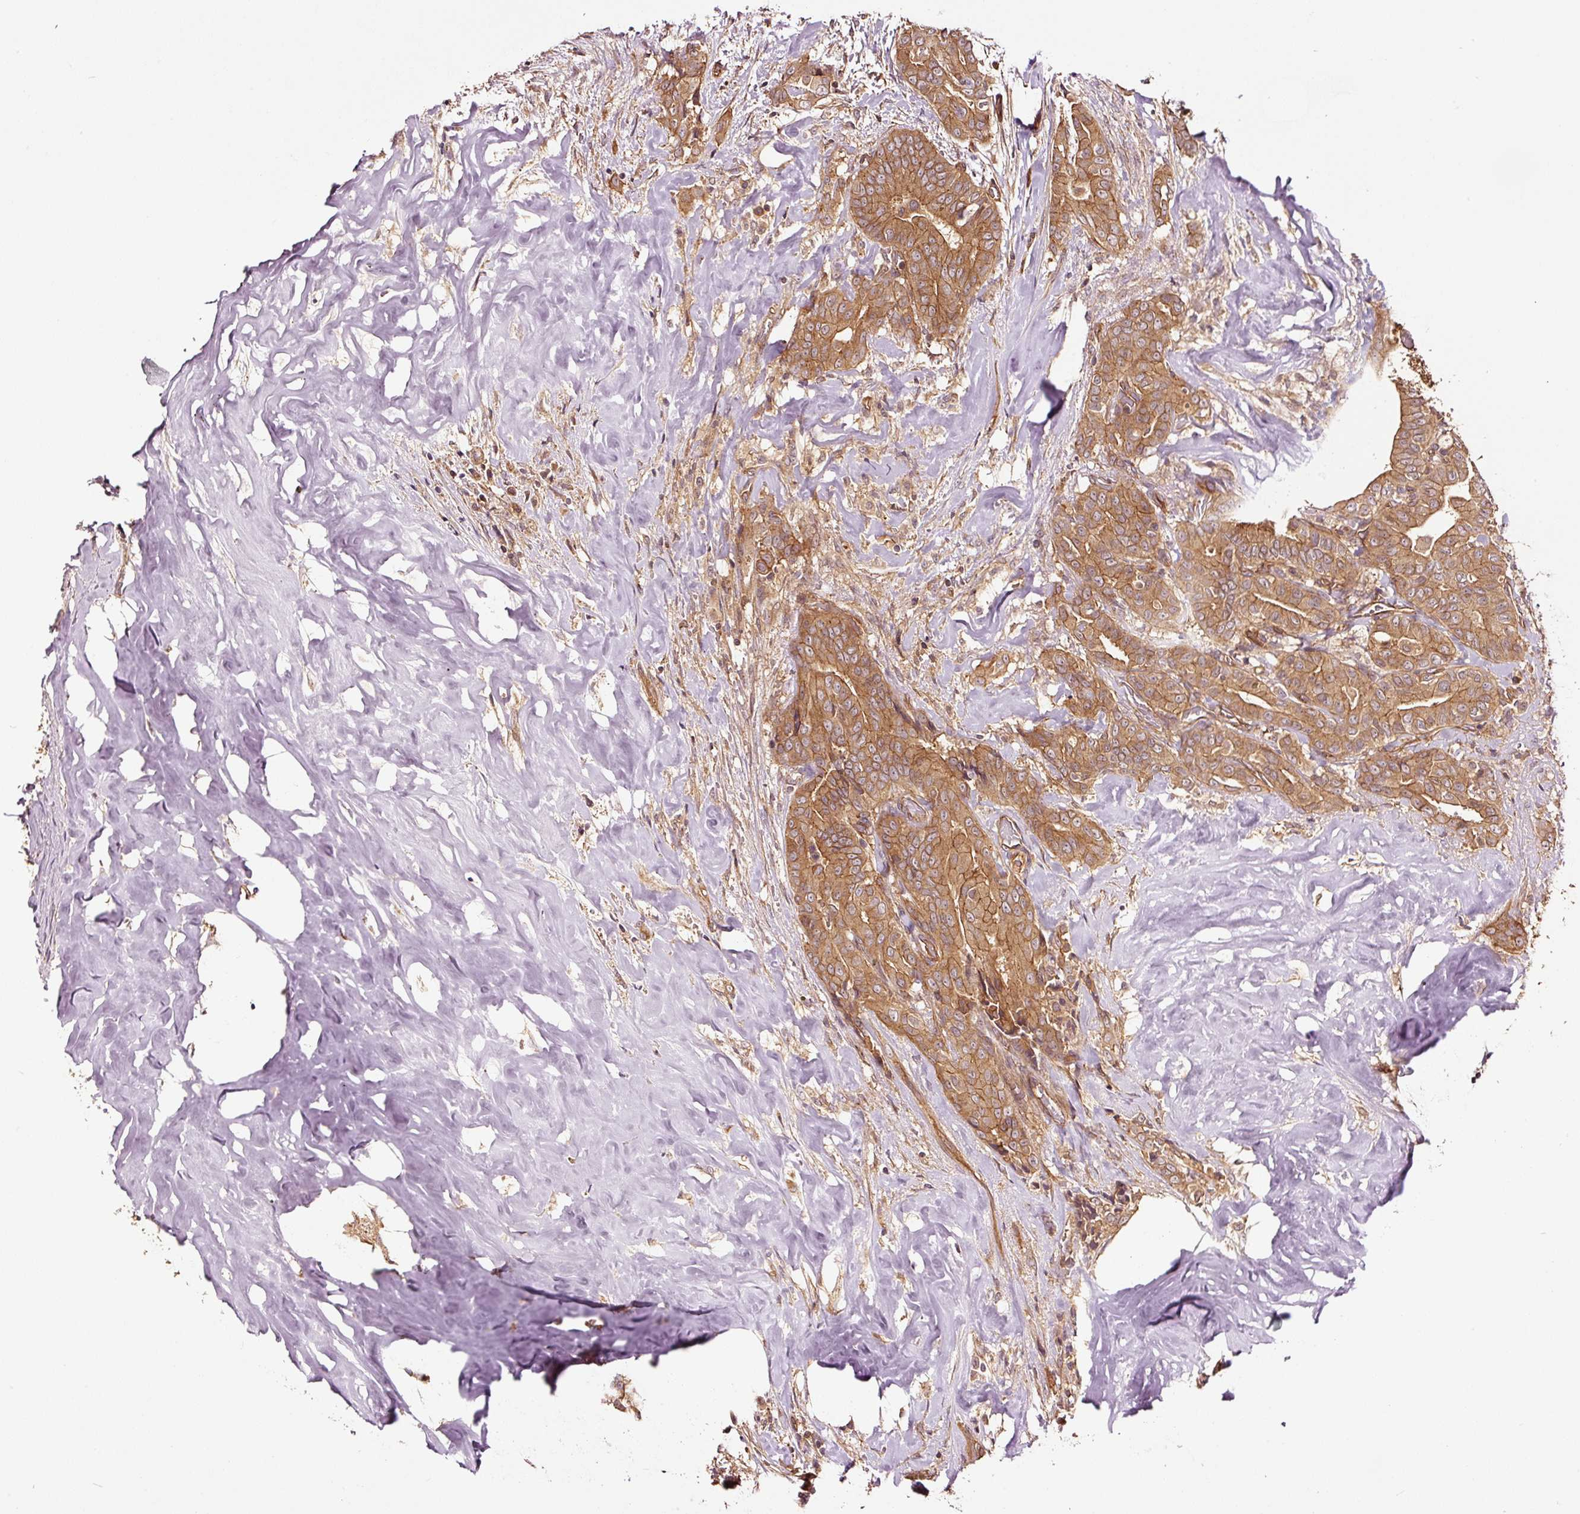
{"staining": {"intensity": "moderate", "quantity": ">75%", "location": "cytoplasmic/membranous"}, "tissue": "thyroid cancer", "cell_type": "Tumor cells", "image_type": "cancer", "snomed": [{"axis": "morphology", "description": "Papillary adenocarcinoma, NOS"}, {"axis": "topography", "description": "Thyroid gland"}], "caption": "The photomicrograph displays a brown stain indicating the presence of a protein in the cytoplasmic/membranous of tumor cells in thyroid cancer.", "gene": "METAP1", "patient": {"sex": "male", "age": 61}}